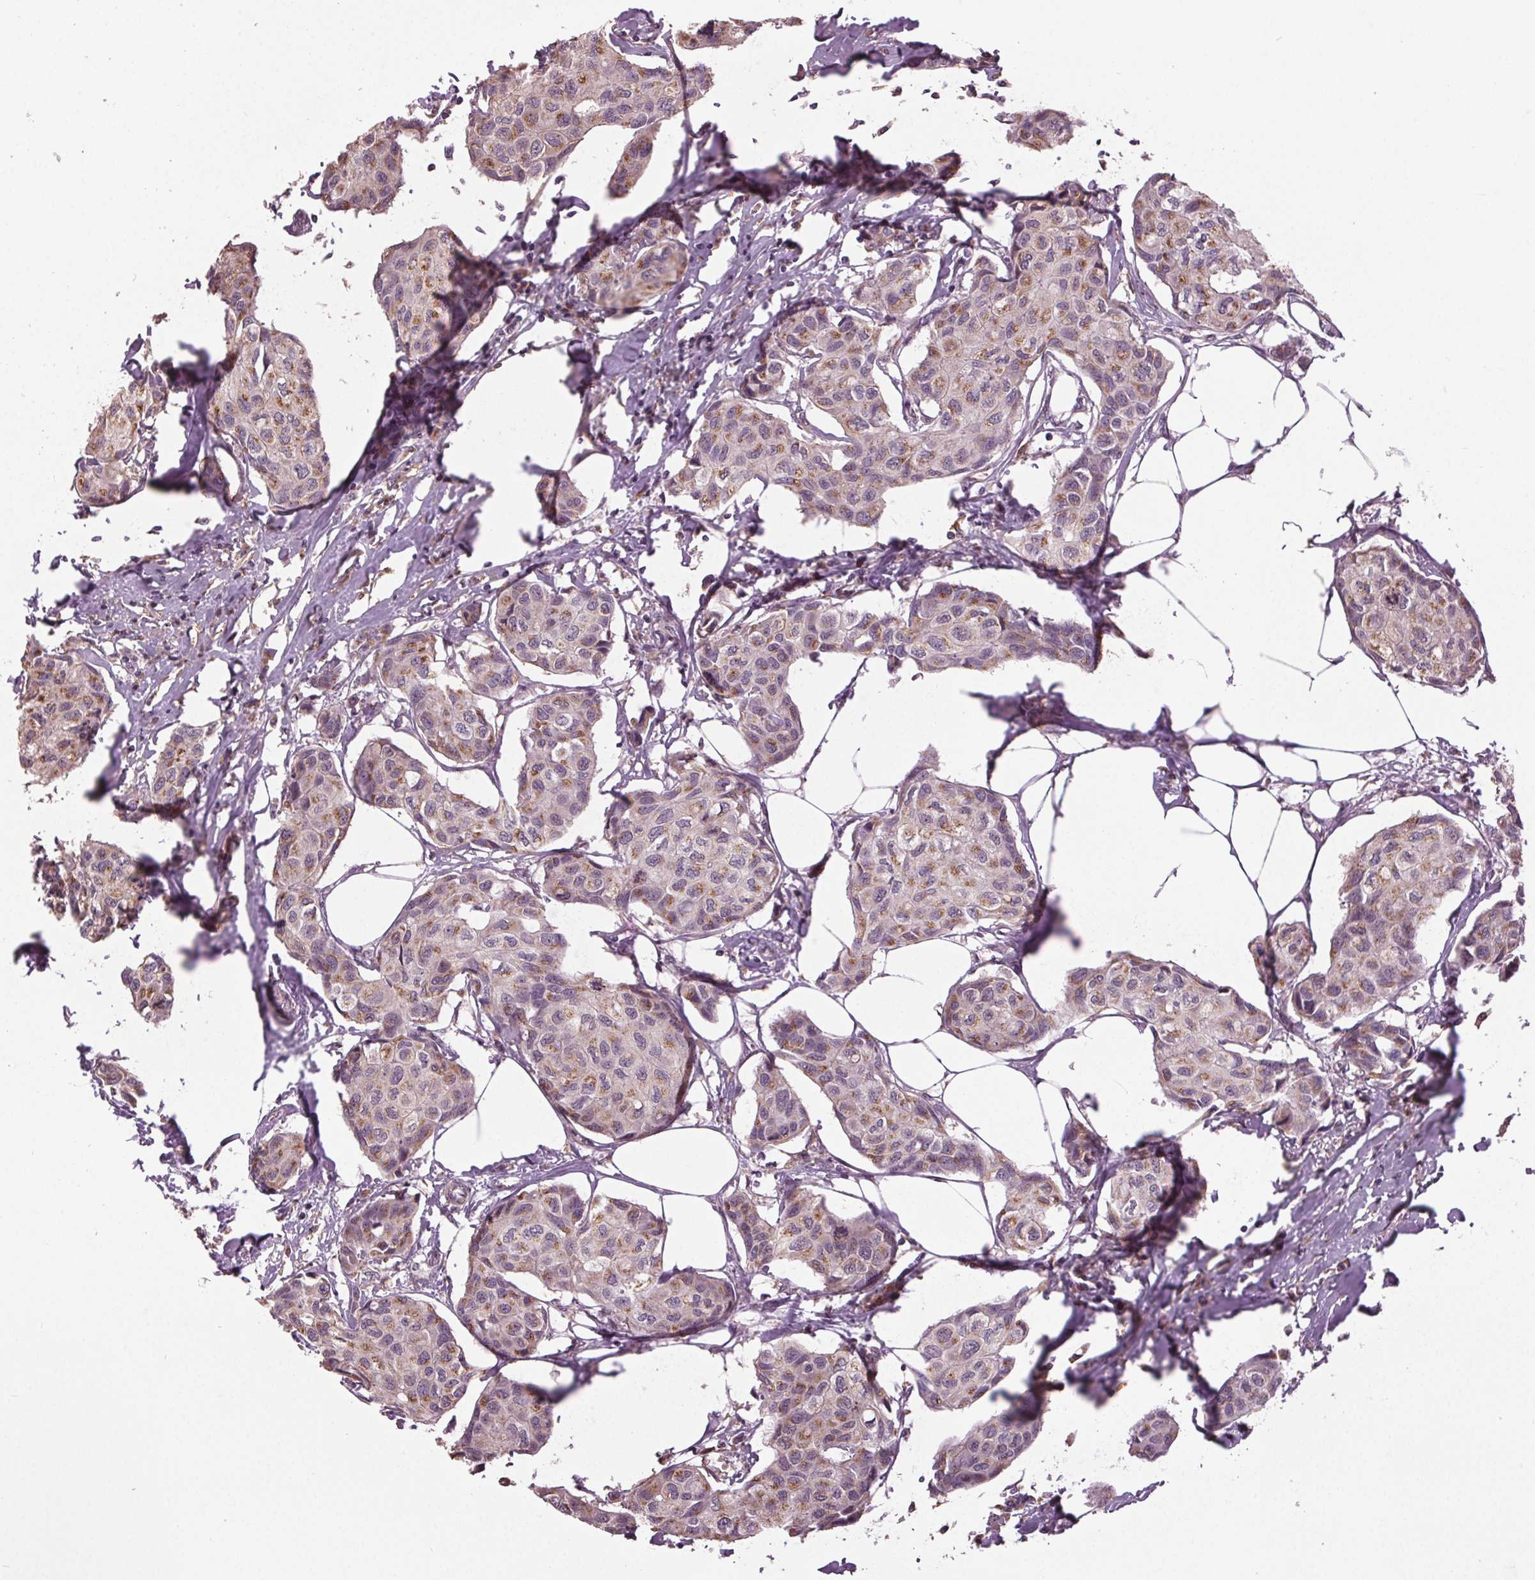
{"staining": {"intensity": "weak", "quantity": ">75%", "location": "cytoplasmic/membranous"}, "tissue": "breast cancer", "cell_type": "Tumor cells", "image_type": "cancer", "snomed": [{"axis": "morphology", "description": "Duct carcinoma"}, {"axis": "topography", "description": "Breast"}], "caption": "Approximately >75% of tumor cells in intraductal carcinoma (breast) demonstrate weak cytoplasmic/membranous protein positivity as visualized by brown immunohistochemical staining.", "gene": "BSDC1", "patient": {"sex": "female", "age": 80}}